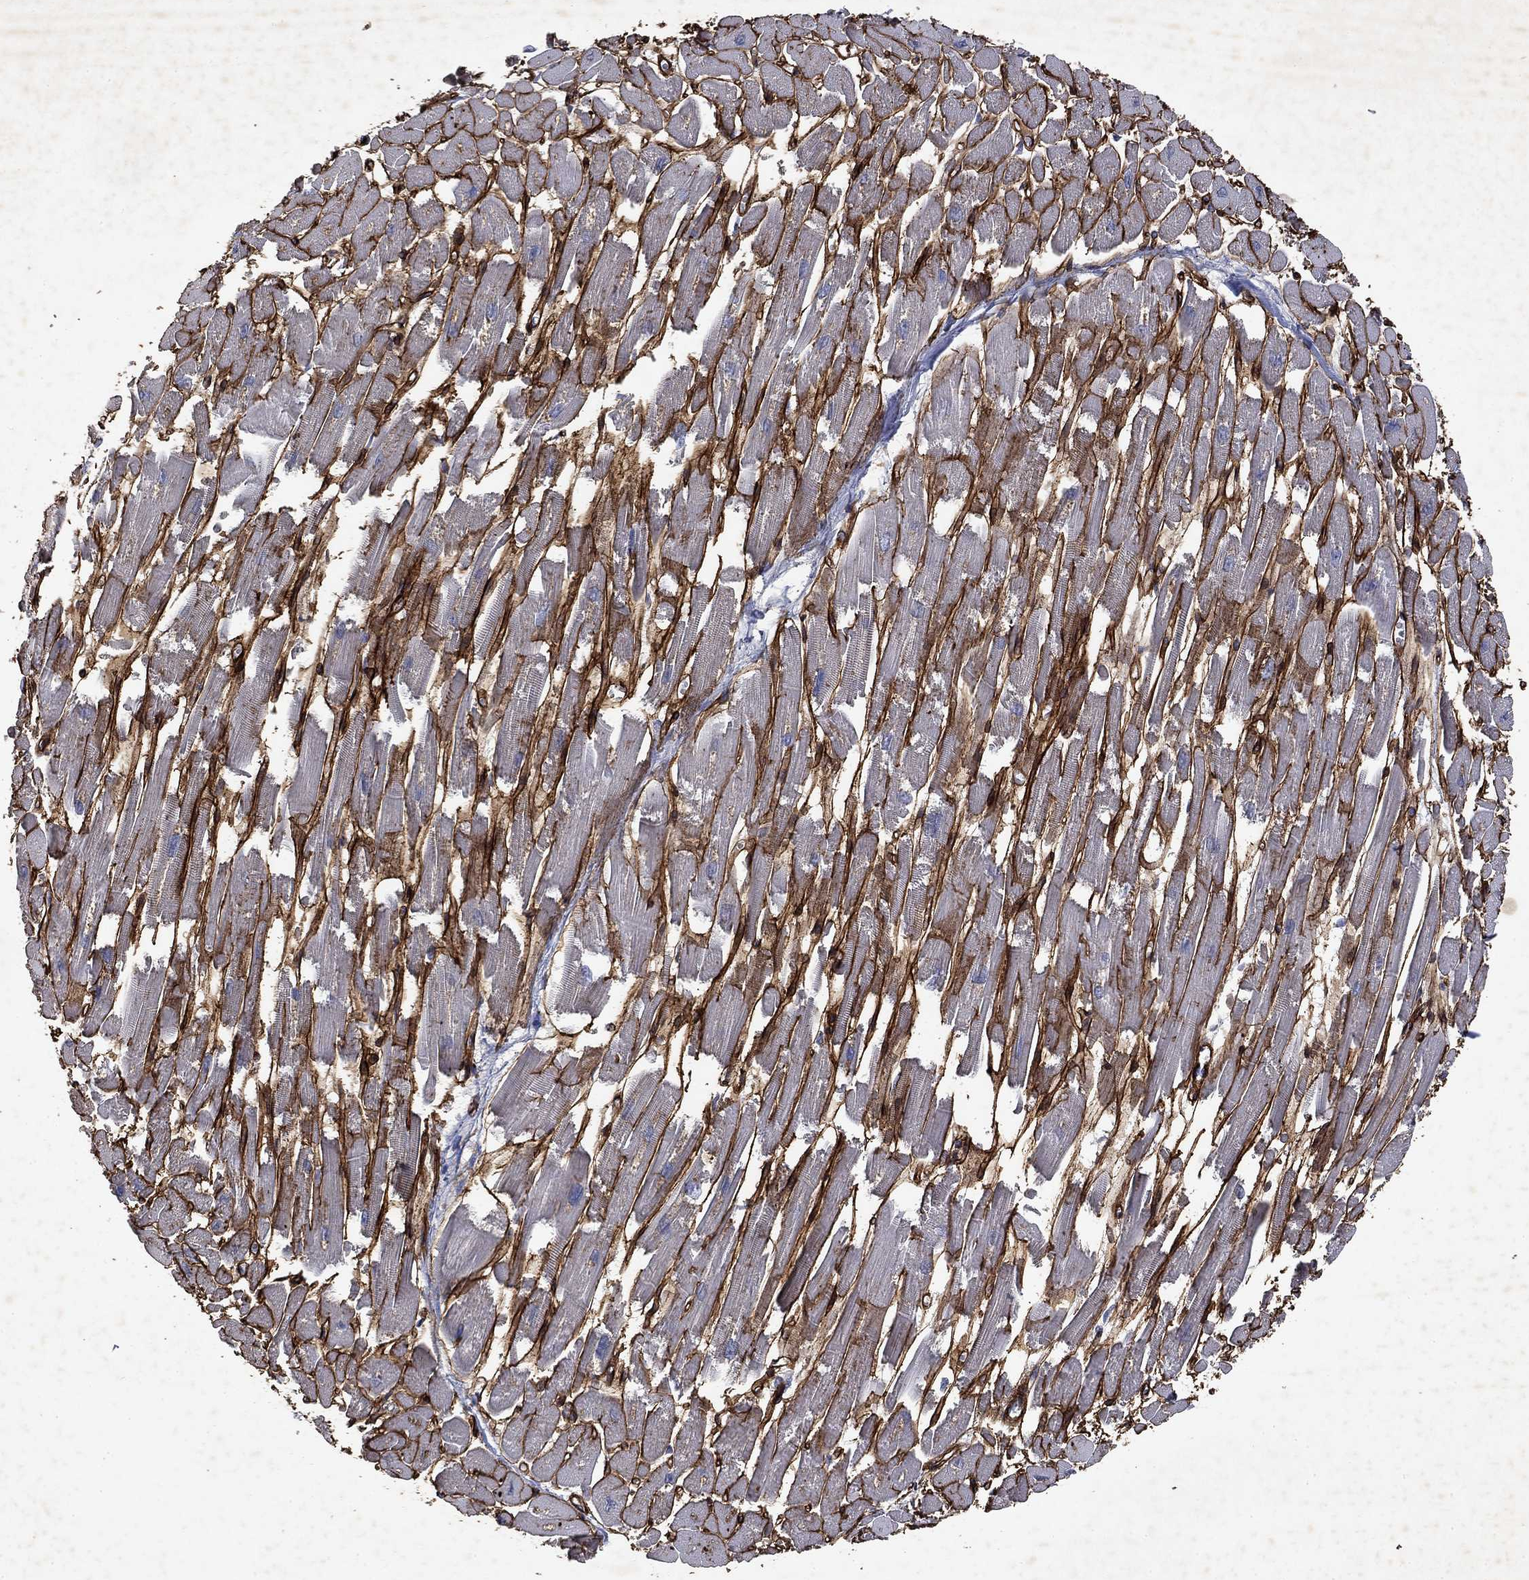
{"staining": {"intensity": "negative", "quantity": "none", "location": "none"}, "tissue": "heart muscle", "cell_type": "Cardiomyocytes", "image_type": "normal", "snomed": [{"axis": "morphology", "description": "Normal tissue, NOS"}, {"axis": "topography", "description": "Heart"}], "caption": "Immunohistochemistry (IHC) of normal human heart muscle displays no expression in cardiomyocytes.", "gene": "COL4A2", "patient": {"sex": "female", "age": 52}}